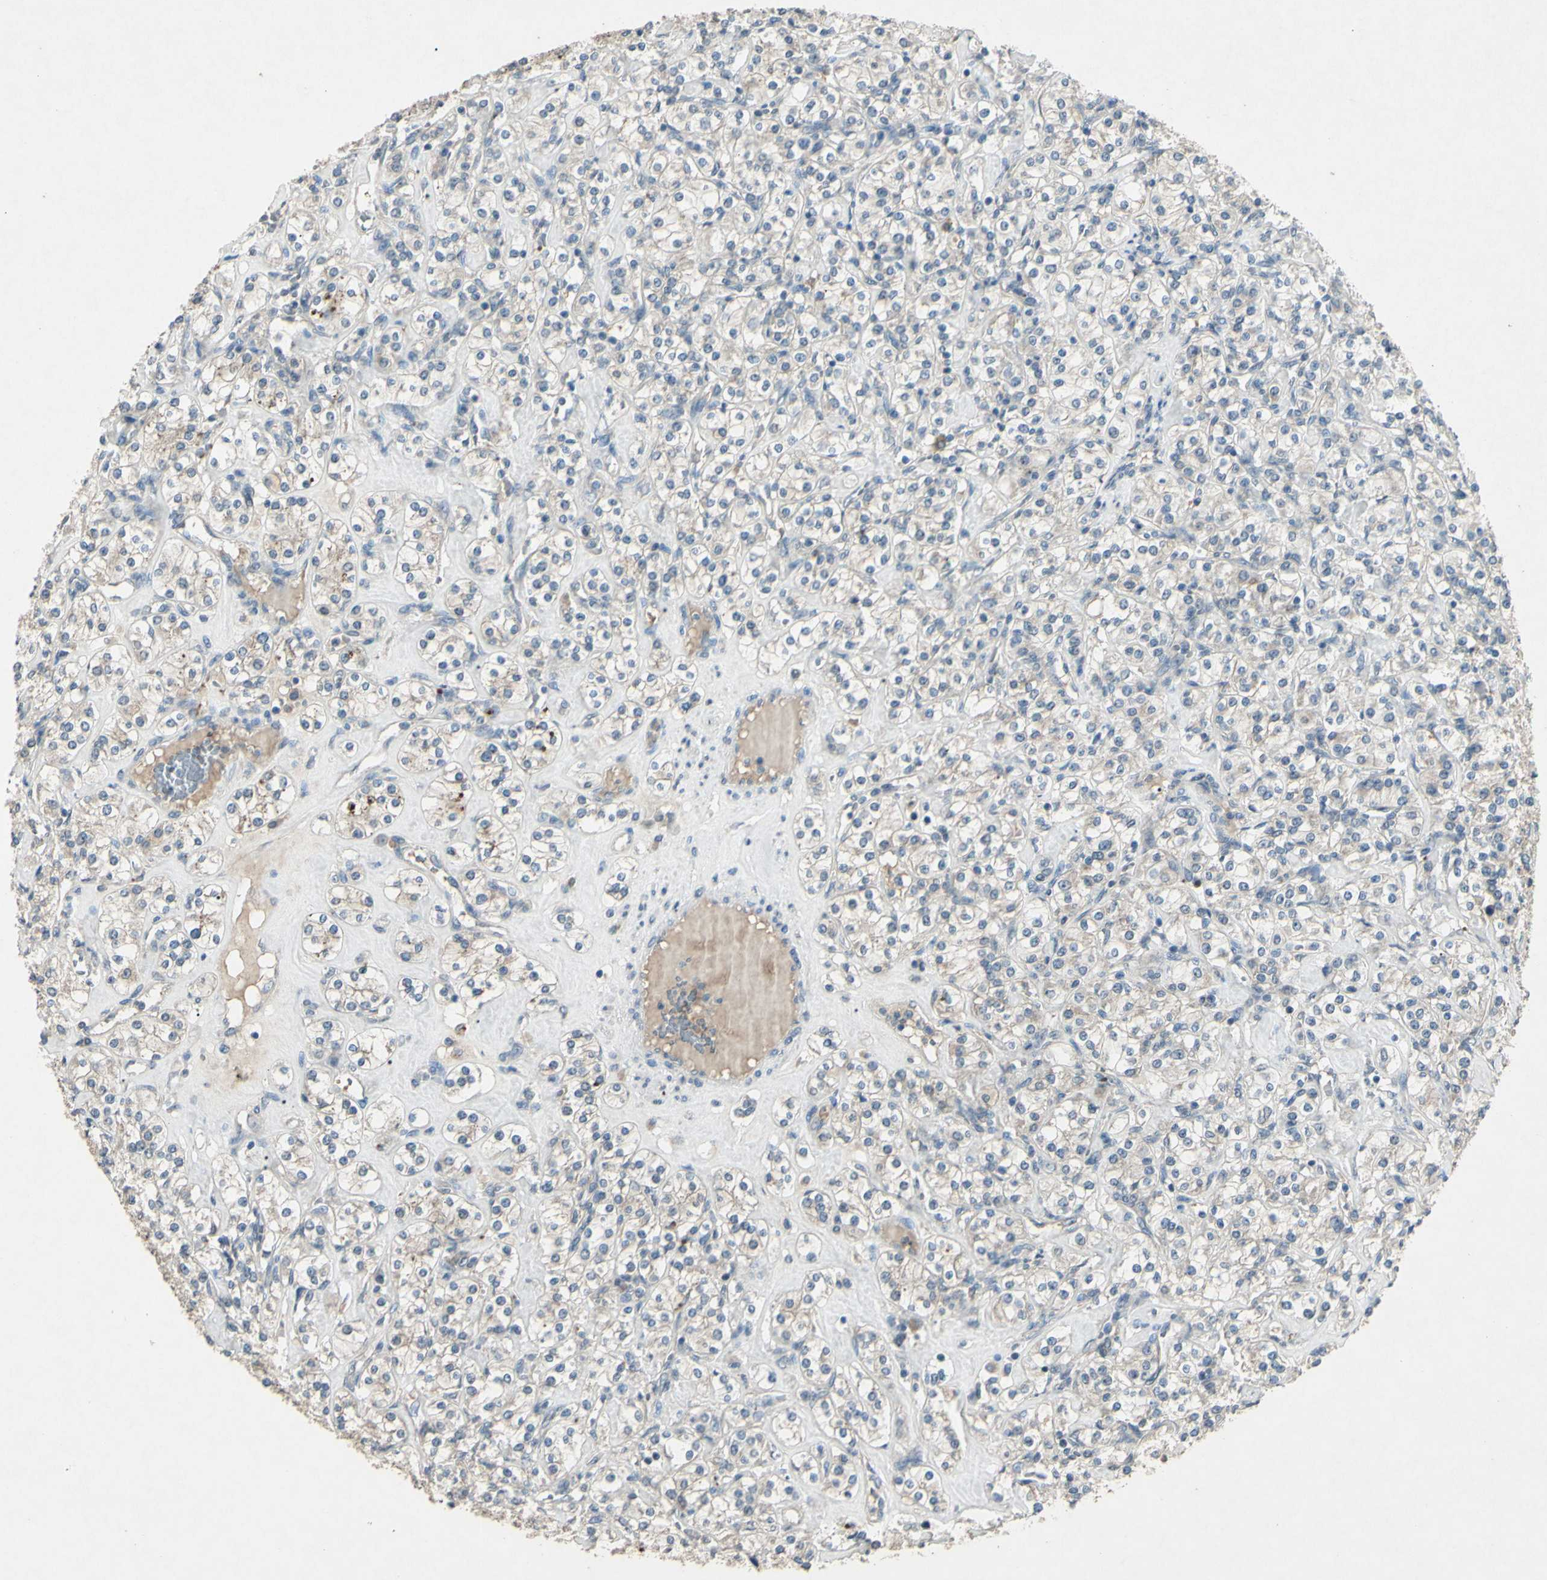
{"staining": {"intensity": "negative", "quantity": "none", "location": "none"}, "tissue": "renal cancer", "cell_type": "Tumor cells", "image_type": "cancer", "snomed": [{"axis": "morphology", "description": "Adenocarcinoma, NOS"}, {"axis": "topography", "description": "Kidney"}], "caption": "Human renal cancer (adenocarcinoma) stained for a protein using IHC shows no positivity in tumor cells.", "gene": "TIMM21", "patient": {"sex": "male", "age": 77}}